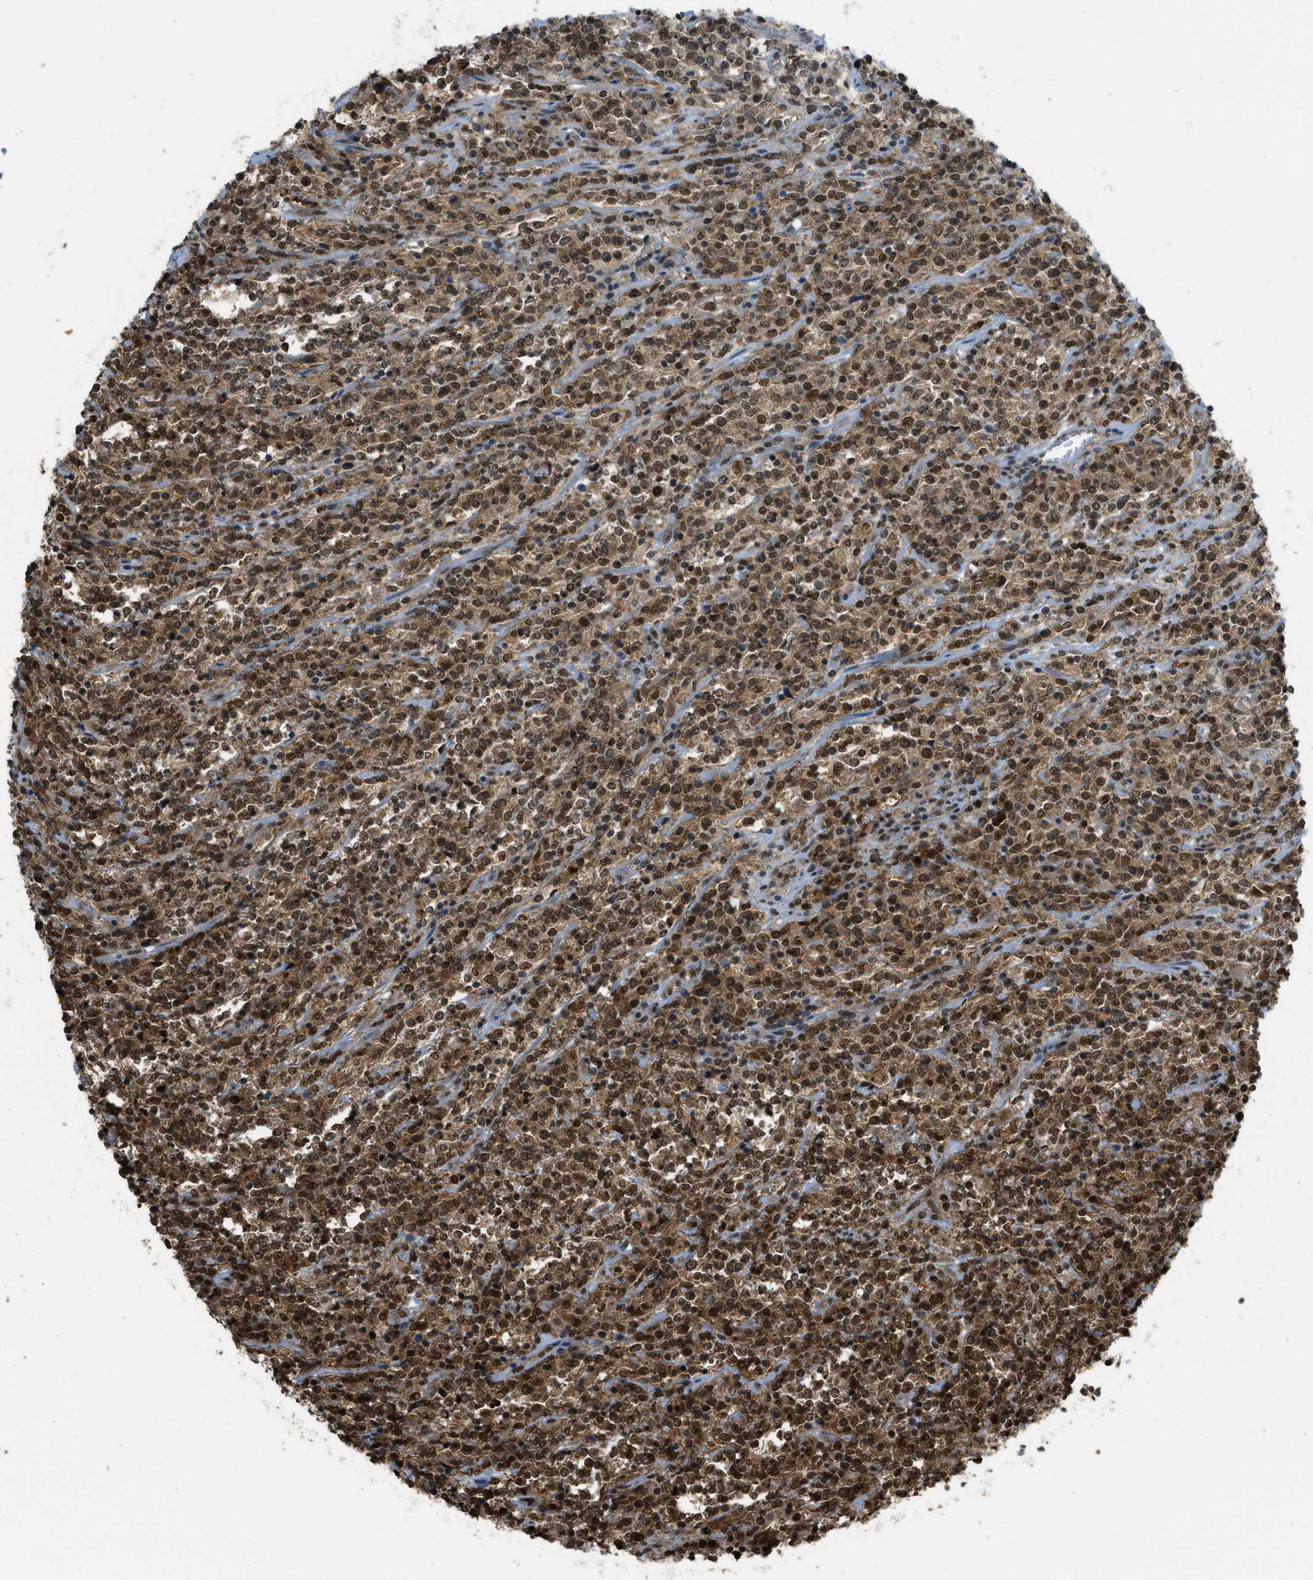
{"staining": {"intensity": "strong", "quantity": ">75%", "location": "cytoplasmic/membranous,nuclear"}, "tissue": "lymphoma", "cell_type": "Tumor cells", "image_type": "cancer", "snomed": [{"axis": "morphology", "description": "Malignant lymphoma, non-Hodgkin's type, High grade"}, {"axis": "topography", "description": "Soft tissue"}], "caption": "DAB immunohistochemical staining of human malignant lymphoma, non-Hodgkin's type (high-grade) displays strong cytoplasmic/membranous and nuclear protein expression in about >75% of tumor cells. The protein of interest is shown in brown color, while the nuclei are stained blue.", "gene": "TNPO1", "patient": {"sex": "male", "age": 18}}